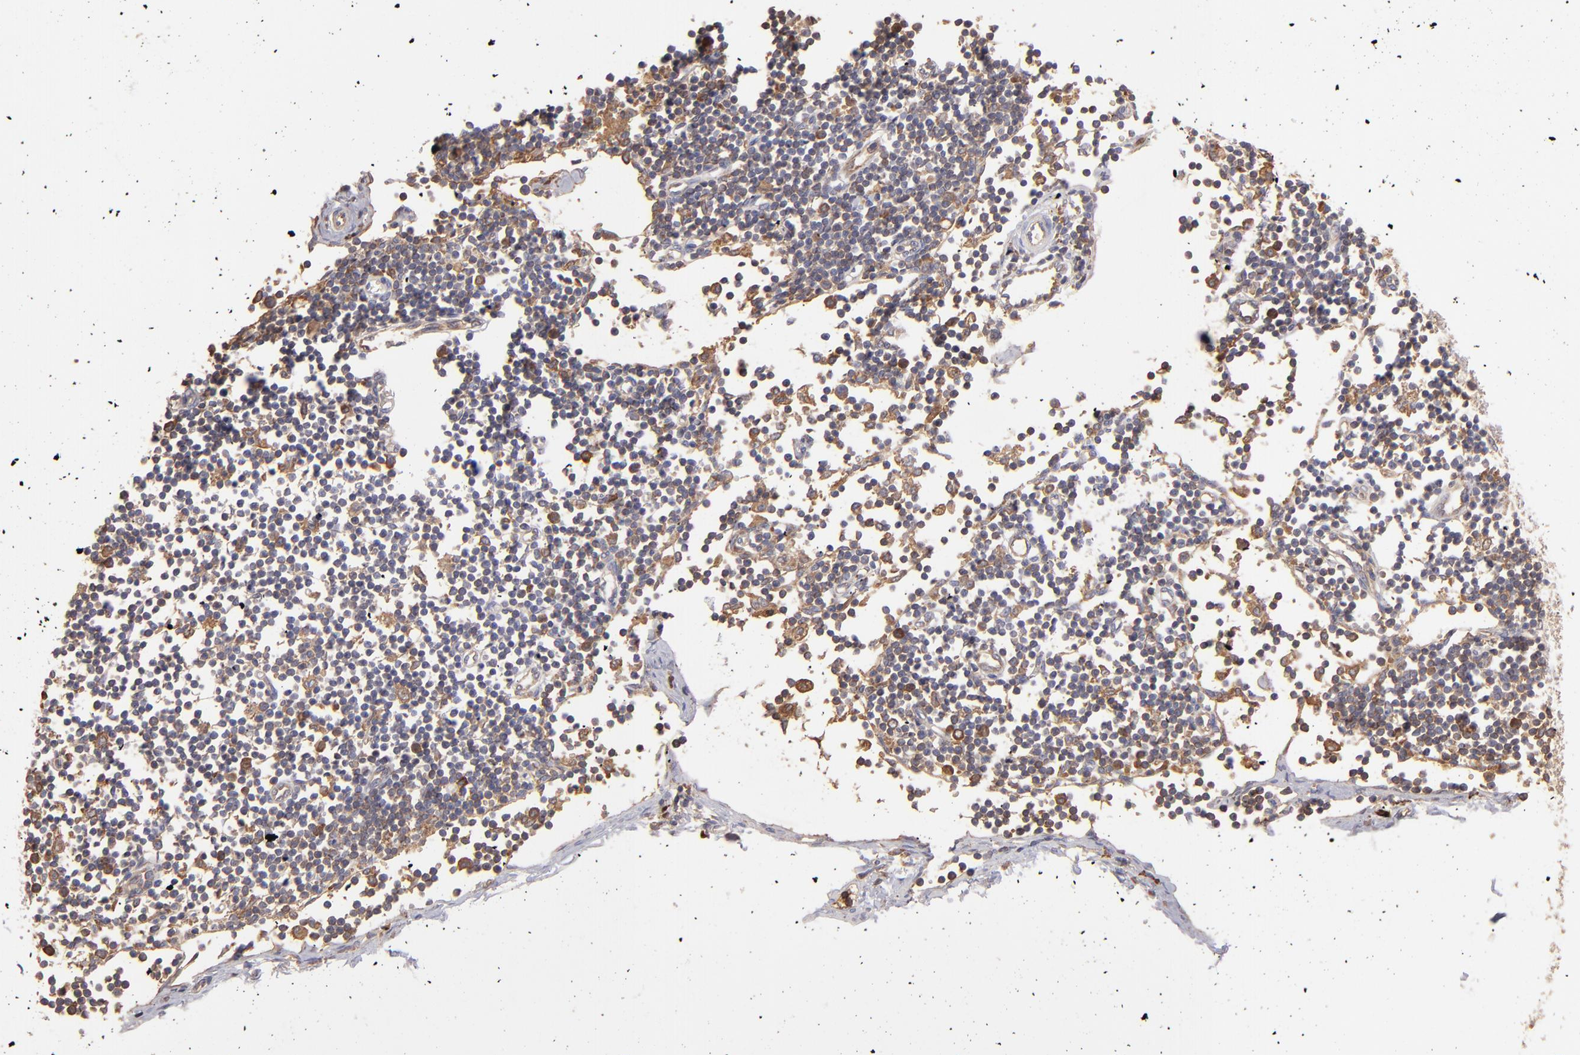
{"staining": {"intensity": "weak", "quantity": "<25%", "location": "cytoplasmic/membranous"}, "tissue": "adipose tissue", "cell_type": "Adipocytes", "image_type": "normal", "snomed": [{"axis": "morphology", "description": "Normal tissue, NOS"}, {"axis": "morphology", "description": "Adenocarcinoma, NOS"}, {"axis": "topography", "description": "Colon"}, {"axis": "topography", "description": "Peripheral nerve tissue"}], "caption": "Adipose tissue stained for a protein using immunohistochemistry (IHC) exhibits no positivity adipocytes.", "gene": "NFKBIE", "patient": {"sex": "male", "age": 14}}